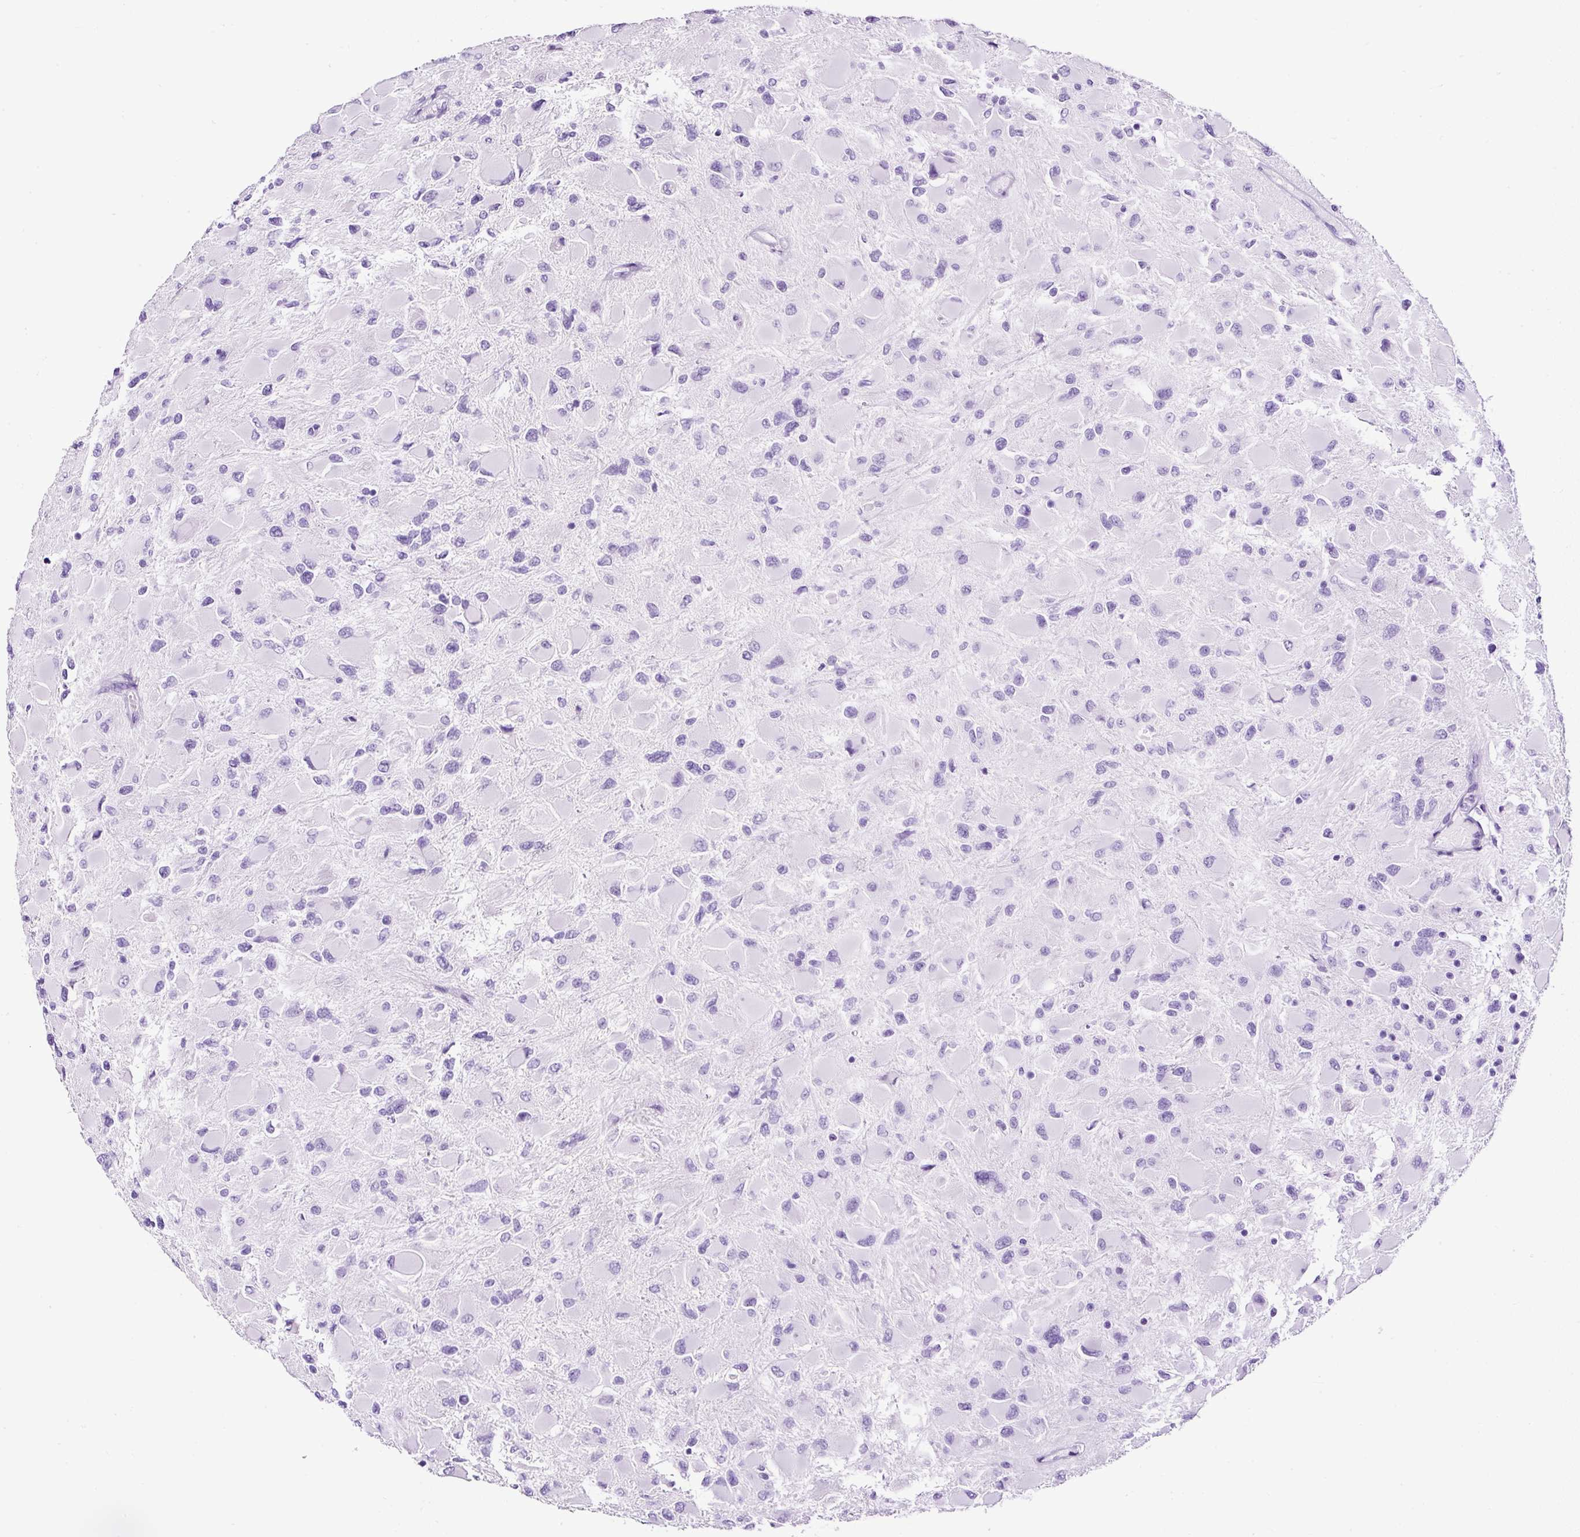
{"staining": {"intensity": "negative", "quantity": "none", "location": "none"}, "tissue": "glioma", "cell_type": "Tumor cells", "image_type": "cancer", "snomed": [{"axis": "morphology", "description": "Glioma, malignant, High grade"}, {"axis": "topography", "description": "Cerebral cortex"}], "caption": "Tumor cells are negative for protein expression in human glioma. (DAB immunohistochemistry (IHC), high magnification).", "gene": "NTS", "patient": {"sex": "female", "age": 36}}